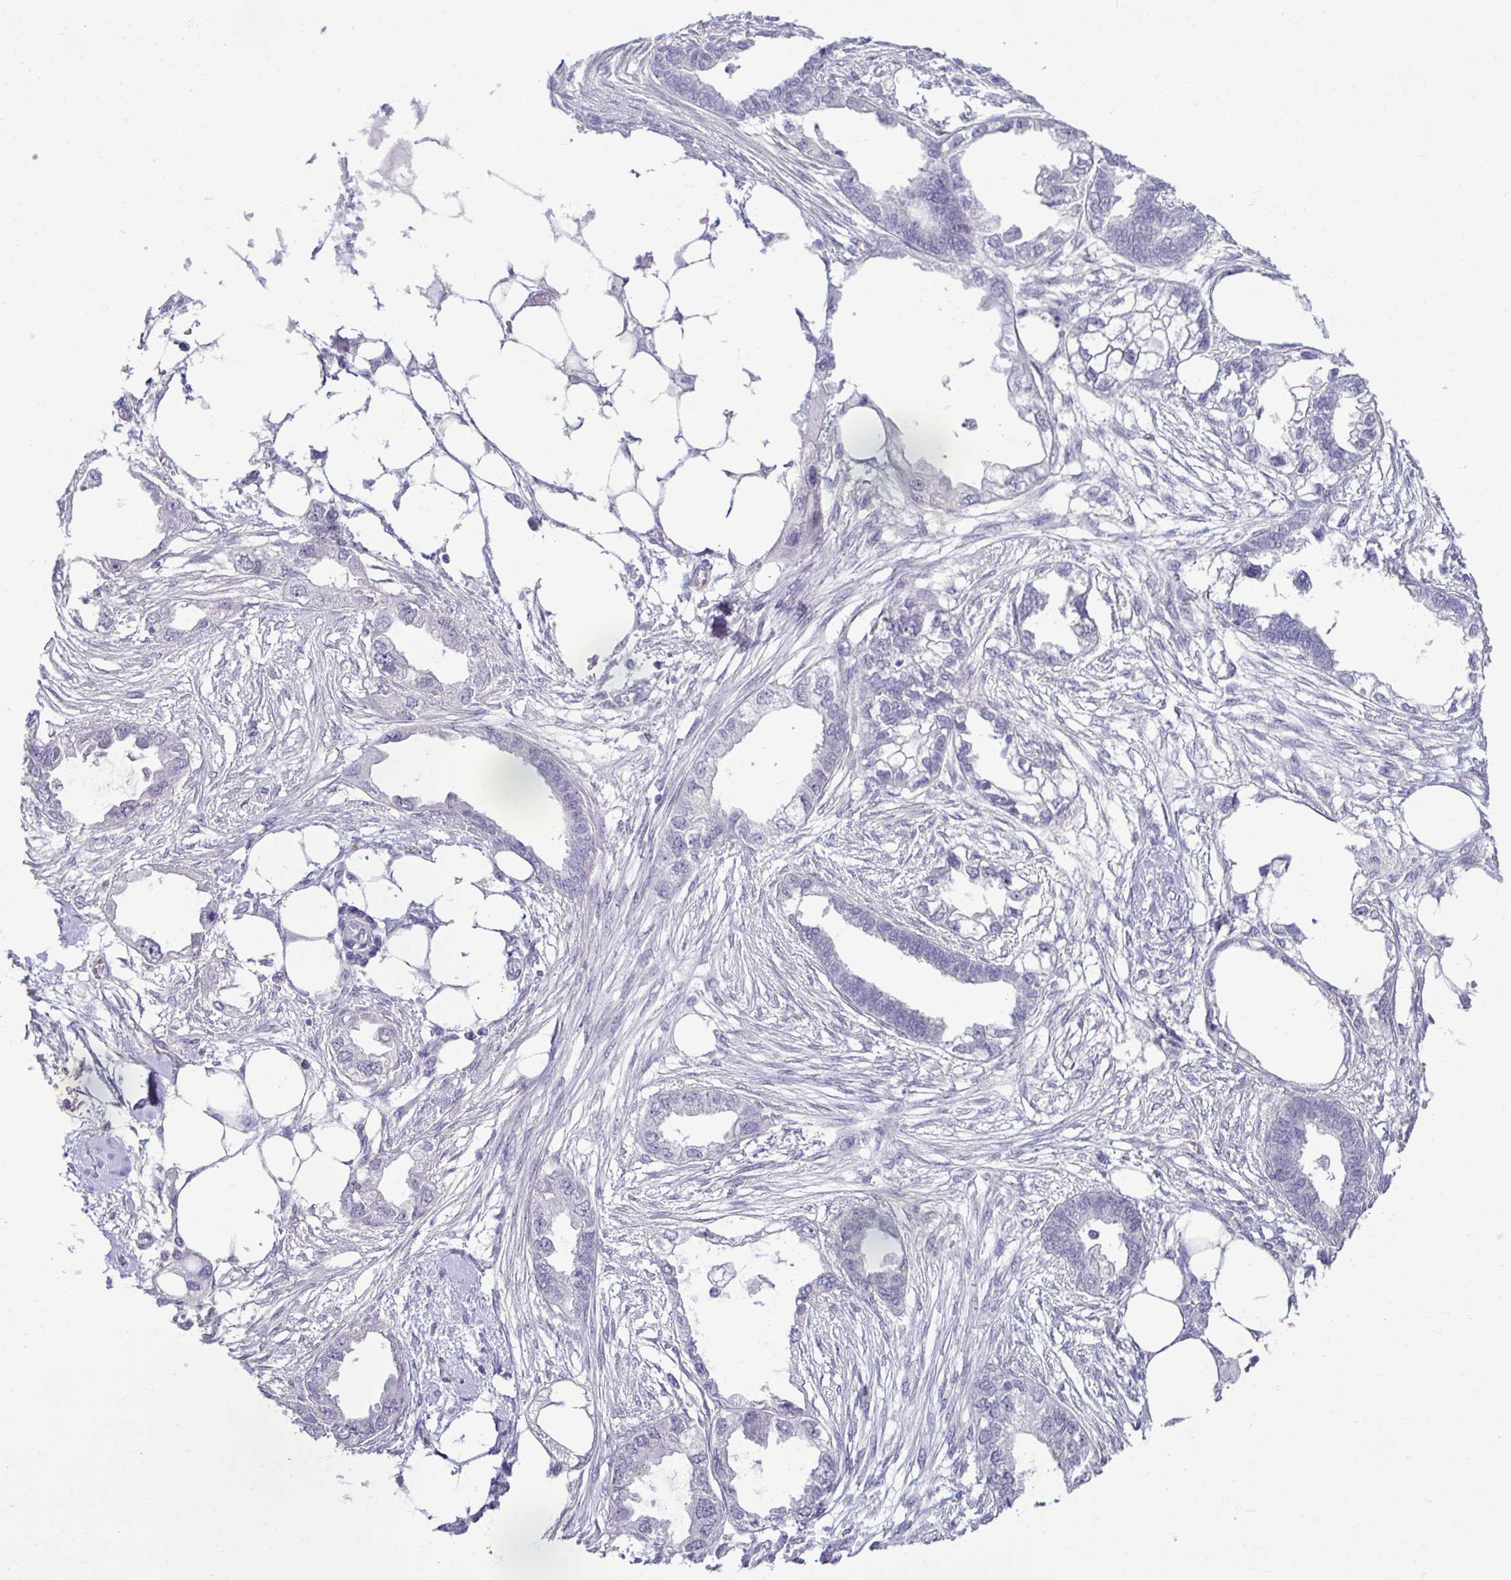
{"staining": {"intensity": "negative", "quantity": "none", "location": "none"}, "tissue": "endometrial cancer", "cell_type": "Tumor cells", "image_type": "cancer", "snomed": [{"axis": "morphology", "description": "Adenocarcinoma, NOS"}, {"axis": "morphology", "description": "Adenocarcinoma, metastatic, NOS"}, {"axis": "topography", "description": "Adipose tissue"}, {"axis": "topography", "description": "Endometrium"}], "caption": "IHC of endometrial metastatic adenocarcinoma demonstrates no staining in tumor cells.", "gene": "SLC30A3", "patient": {"sex": "female", "age": 67}}